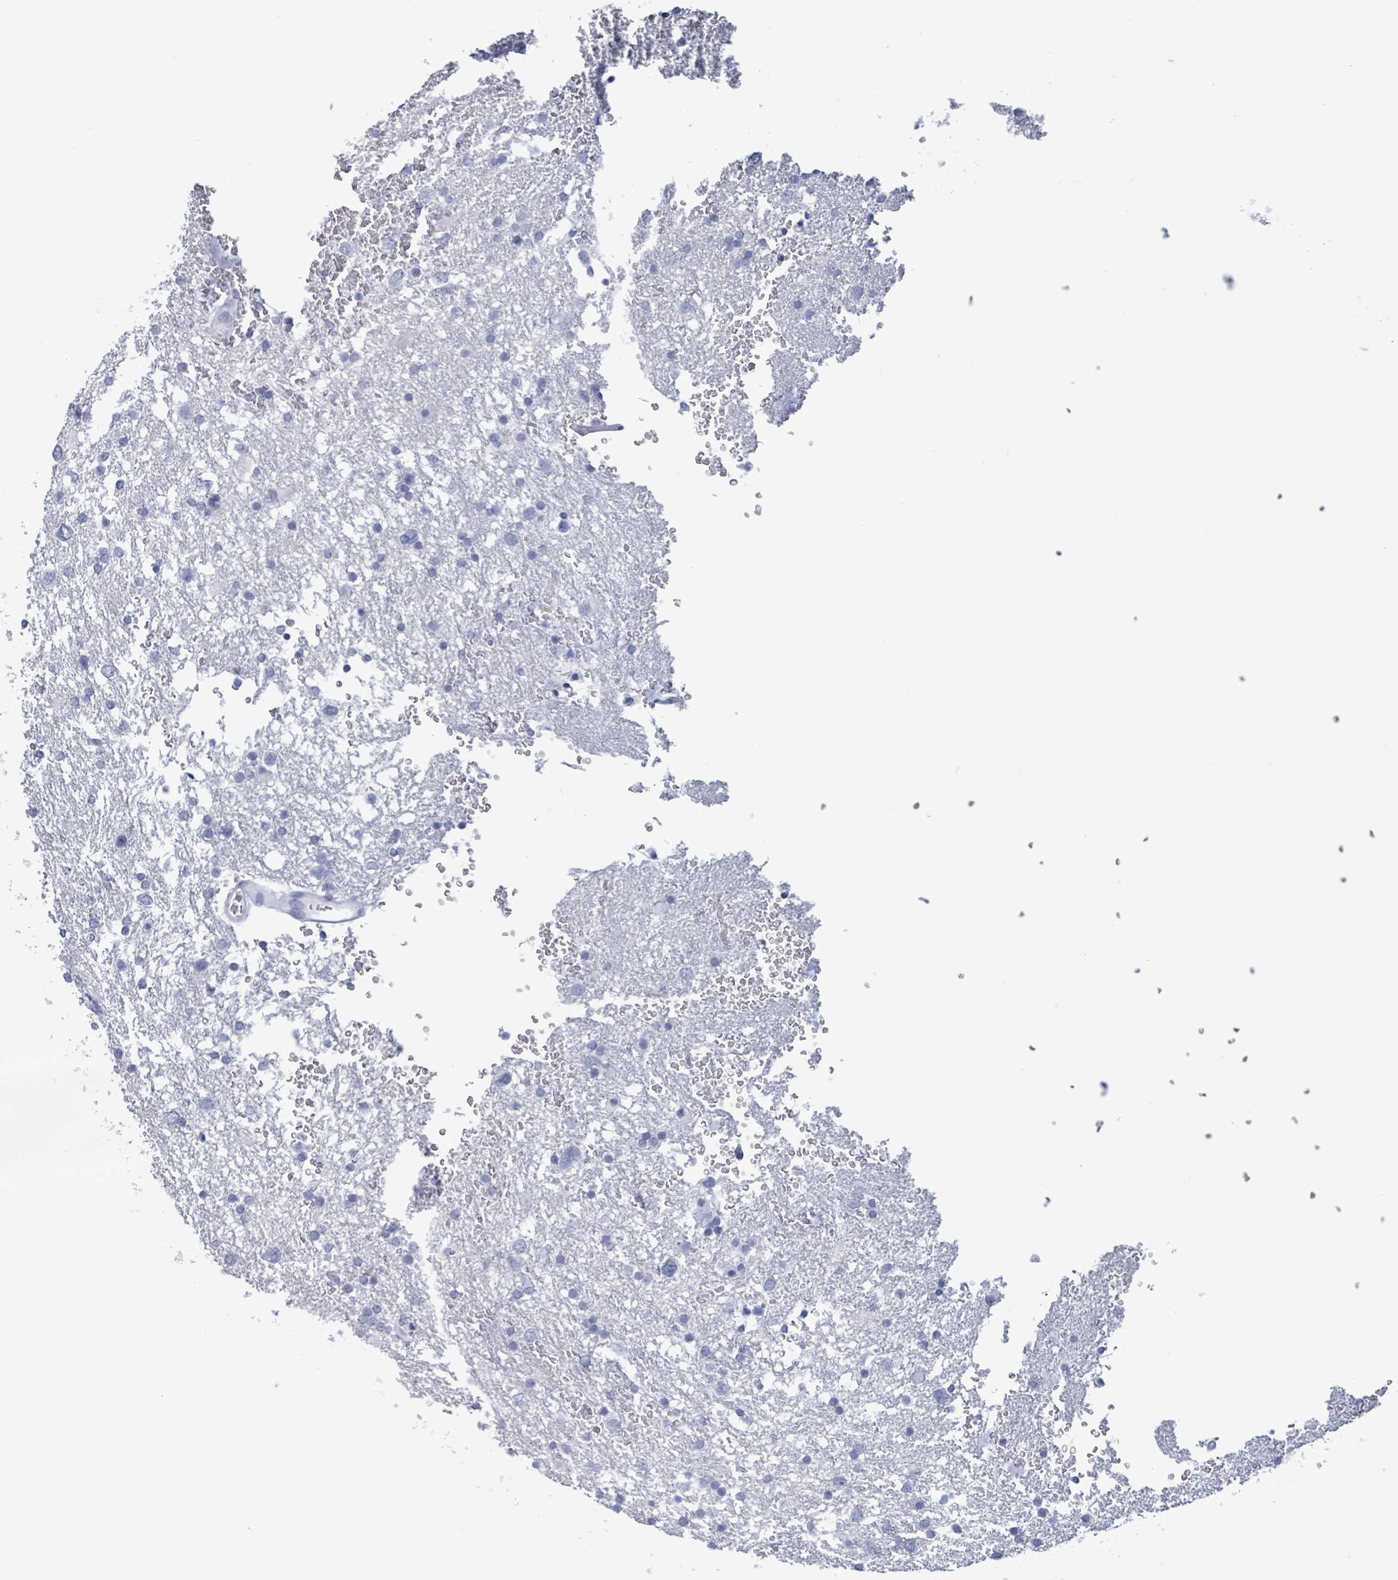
{"staining": {"intensity": "negative", "quantity": "none", "location": "none"}, "tissue": "glioma", "cell_type": "Tumor cells", "image_type": "cancer", "snomed": [{"axis": "morphology", "description": "Glioma, malignant, Low grade"}, {"axis": "topography", "description": "Brain"}], "caption": "This histopathology image is of malignant low-grade glioma stained with immunohistochemistry (IHC) to label a protein in brown with the nuclei are counter-stained blue. There is no positivity in tumor cells. The staining is performed using DAB brown chromogen with nuclei counter-stained in using hematoxylin.", "gene": "NKX2-1", "patient": {"sex": "female", "age": 32}}